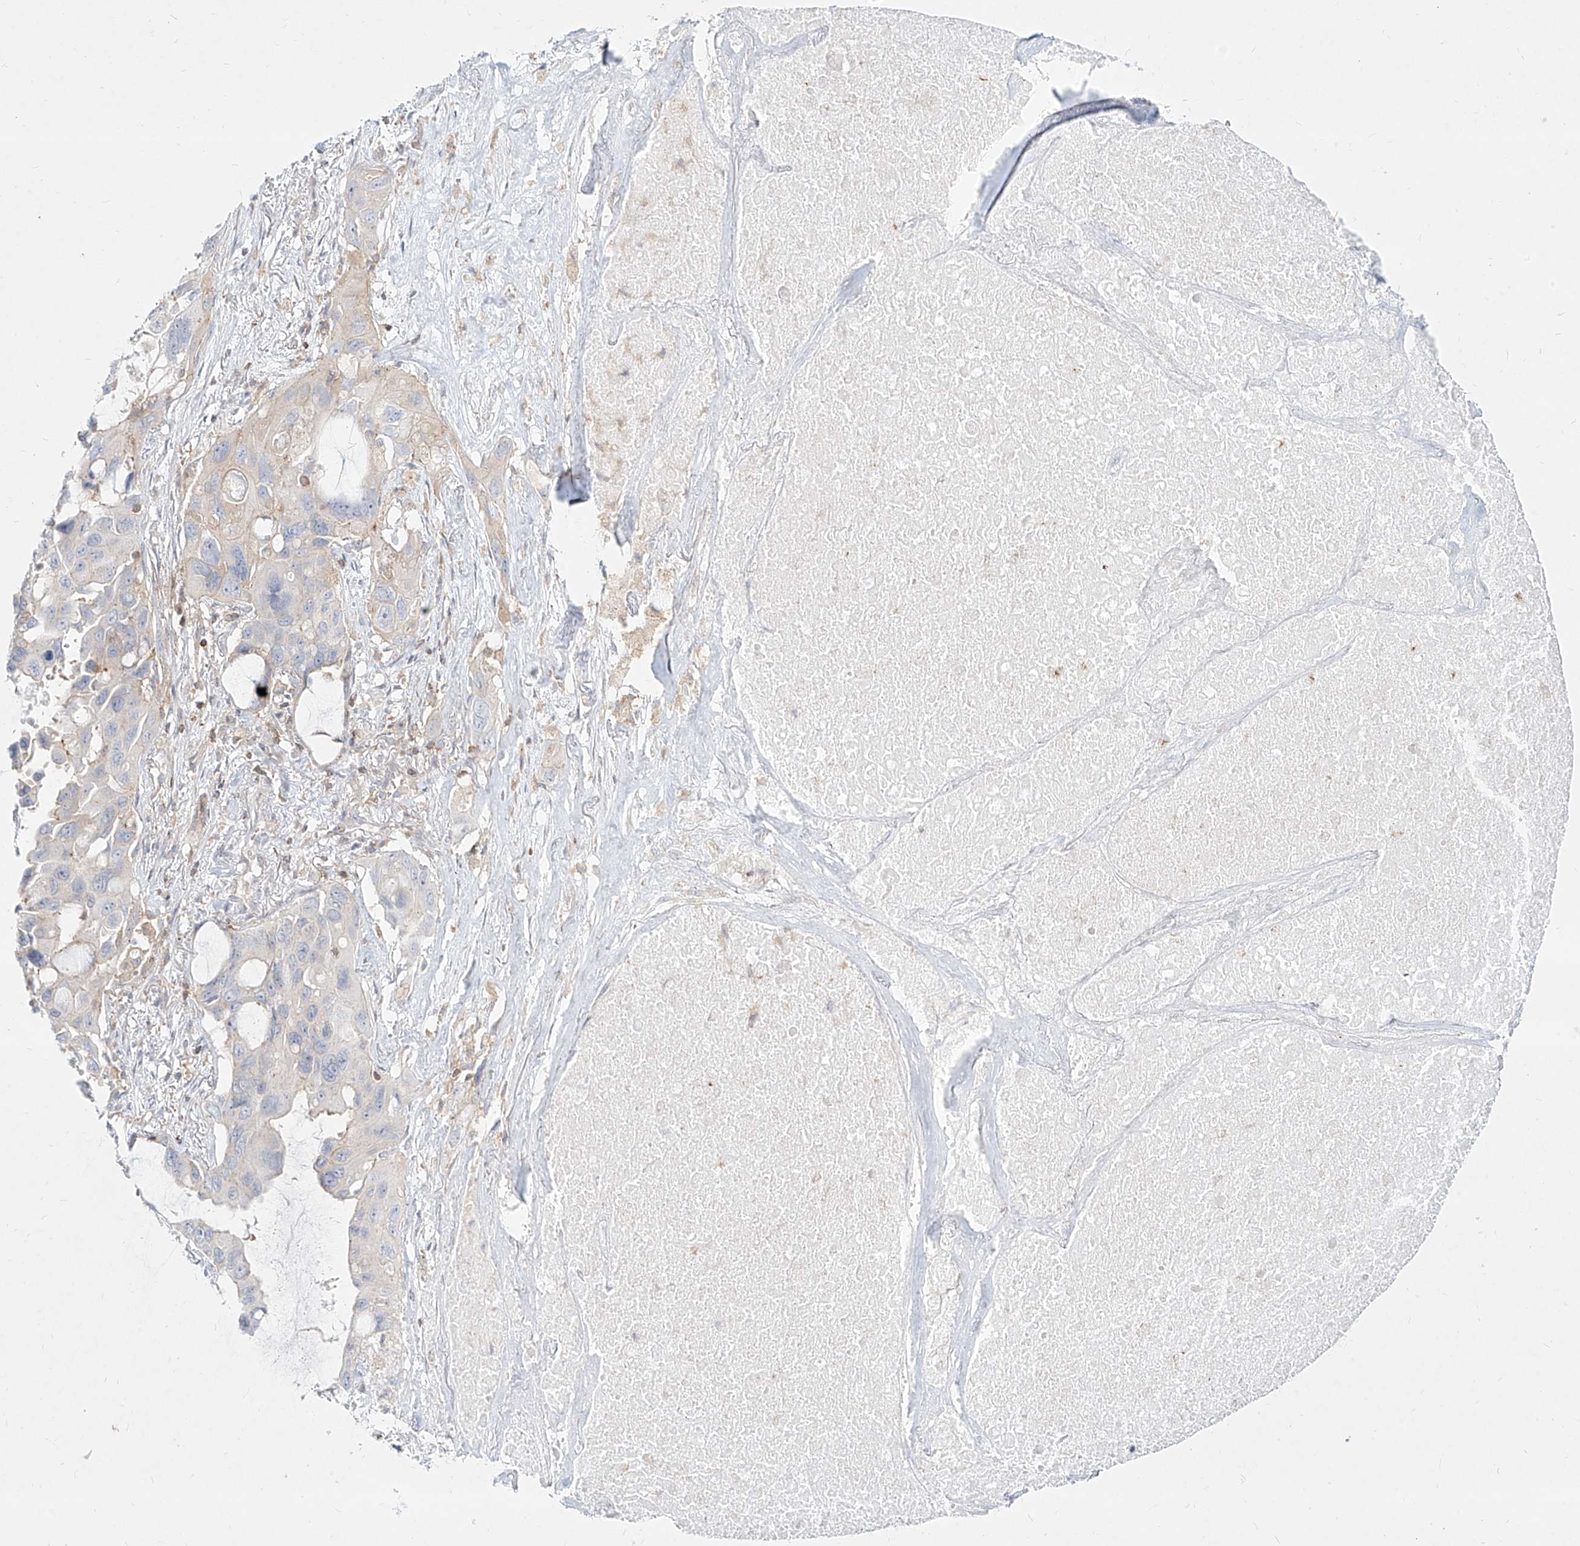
{"staining": {"intensity": "negative", "quantity": "none", "location": "none"}, "tissue": "lung cancer", "cell_type": "Tumor cells", "image_type": "cancer", "snomed": [{"axis": "morphology", "description": "Squamous cell carcinoma, NOS"}, {"axis": "topography", "description": "Lung"}], "caption": "The photomicrograph demonstrates no staining of tumor cells in lung cancer. (IHC, brightfield microscopy, high magnification).", "gene": "SLC2A12", "patient": {"sex": "female", "age": 73}}